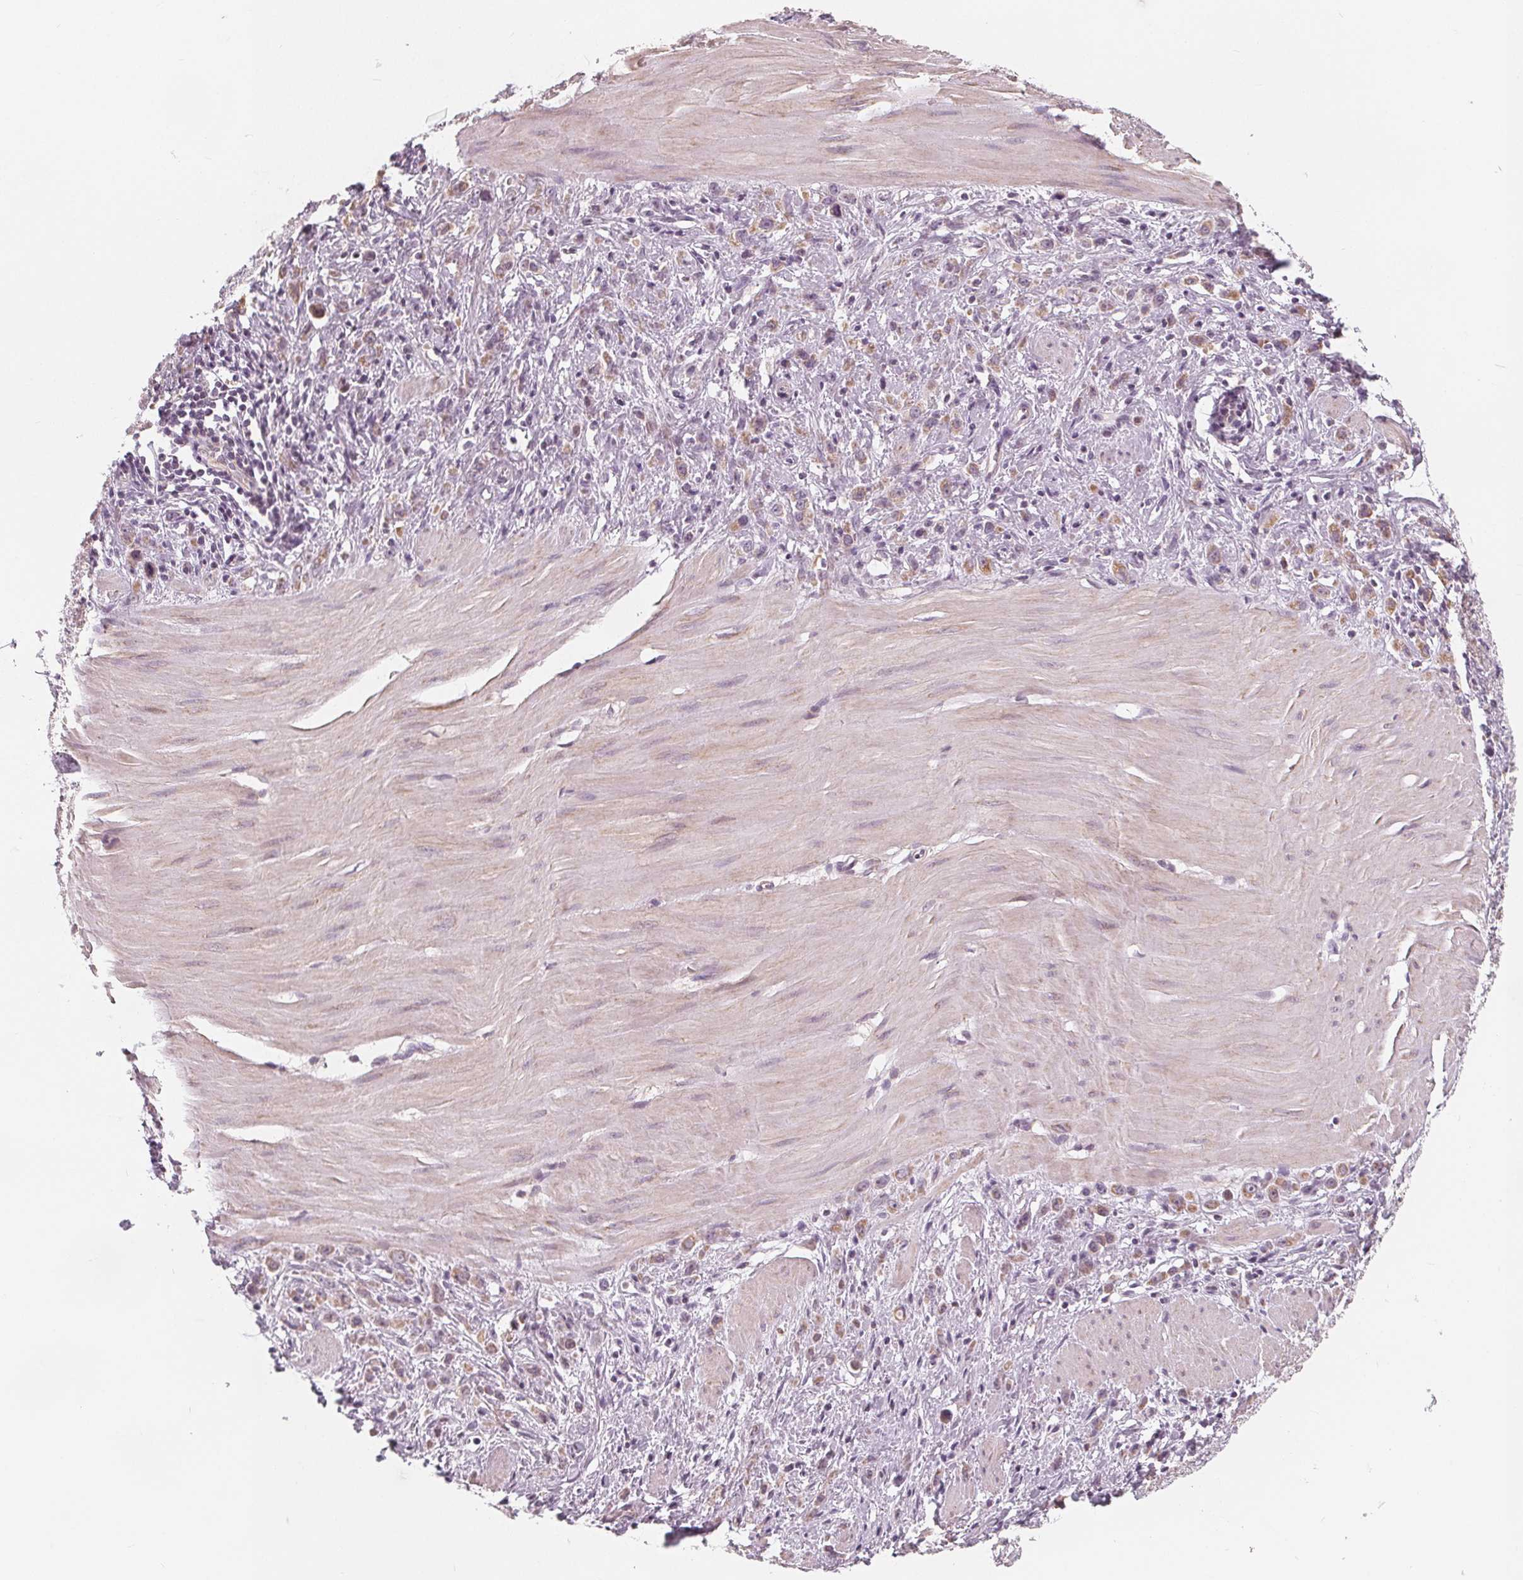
{"staining": {"intensity": "weak", "quantity": ">75%", "location": "cytoplasmic/membranous"}, "tissue": "stomach cancer", "cell_type": "Tumor cells", "image_type": "cancer", "snomed": [{"axis": "morphology", "description": "Adenocarcinoma, NOS"}, {"axis": "topography", "description": "Stomach"}], "caption": "DAB (3,3'-diaminobenzidine) immunohistochemical staining of human stomach adenocarcinoma demonstrates weak cytoplasmic/membranous protein expression in about >75% of tumor cells. (IHC, brightfield microscopy, high magnification).", "gene": "NUP210L", "patient": {"sex": "male", "age": 47}}